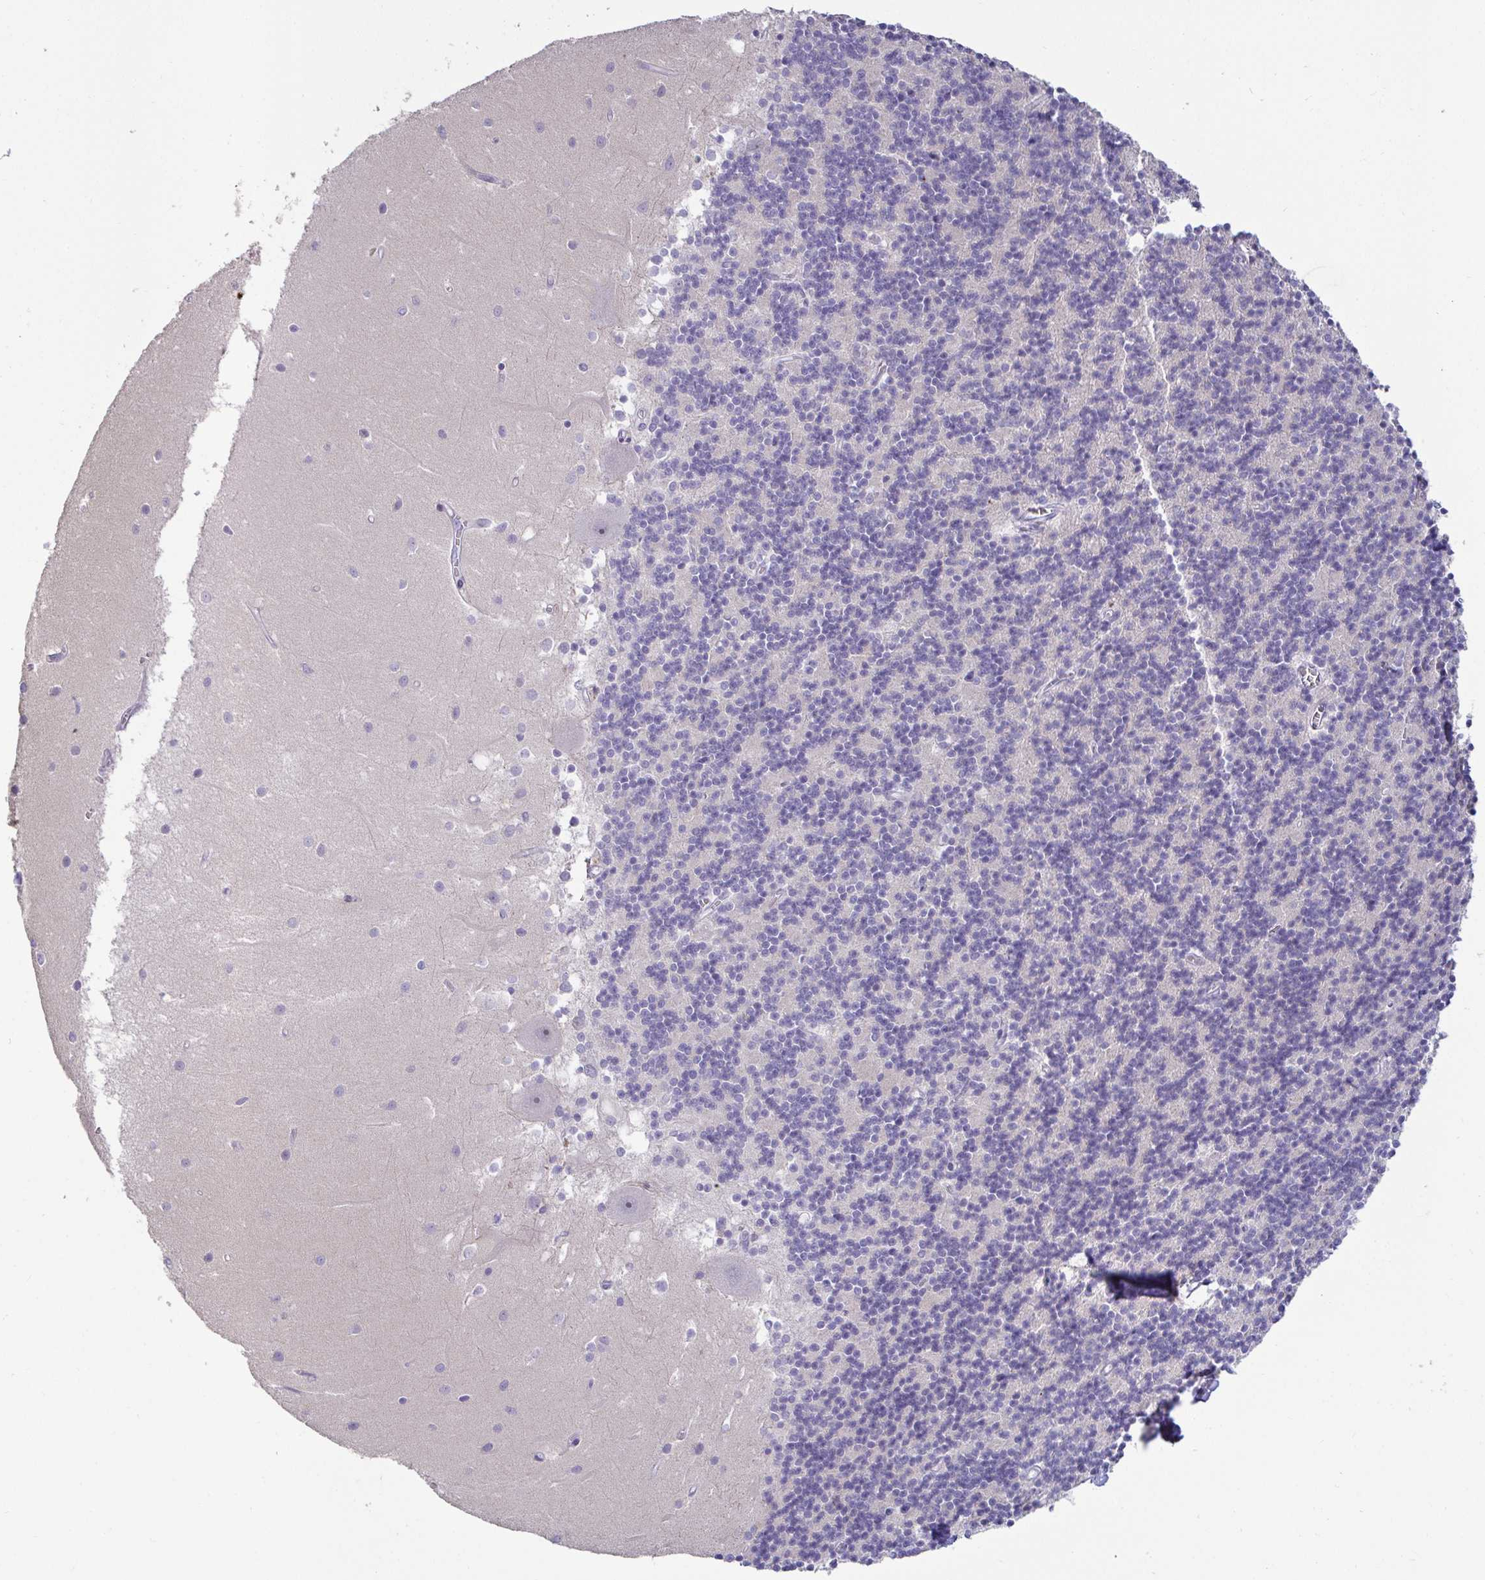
{"staining": {"intensity": "negative", "quantity": "none", "location": "none"}, "tissue": "cerebellum", "cell_type": "Cells in granular layer", "image_type": "normal", "snomed": [{"axis": "morphology", "description": "Normal tissue, NOS"}, {"axis": "topography", "description": "Cerebellum"}], "caption": "Immunohistochemistry of benign cerebellum reveals no staining in cells in granular layer.", "gene": "GSTM1", "patient": {"sex": "male", "age": 54}}